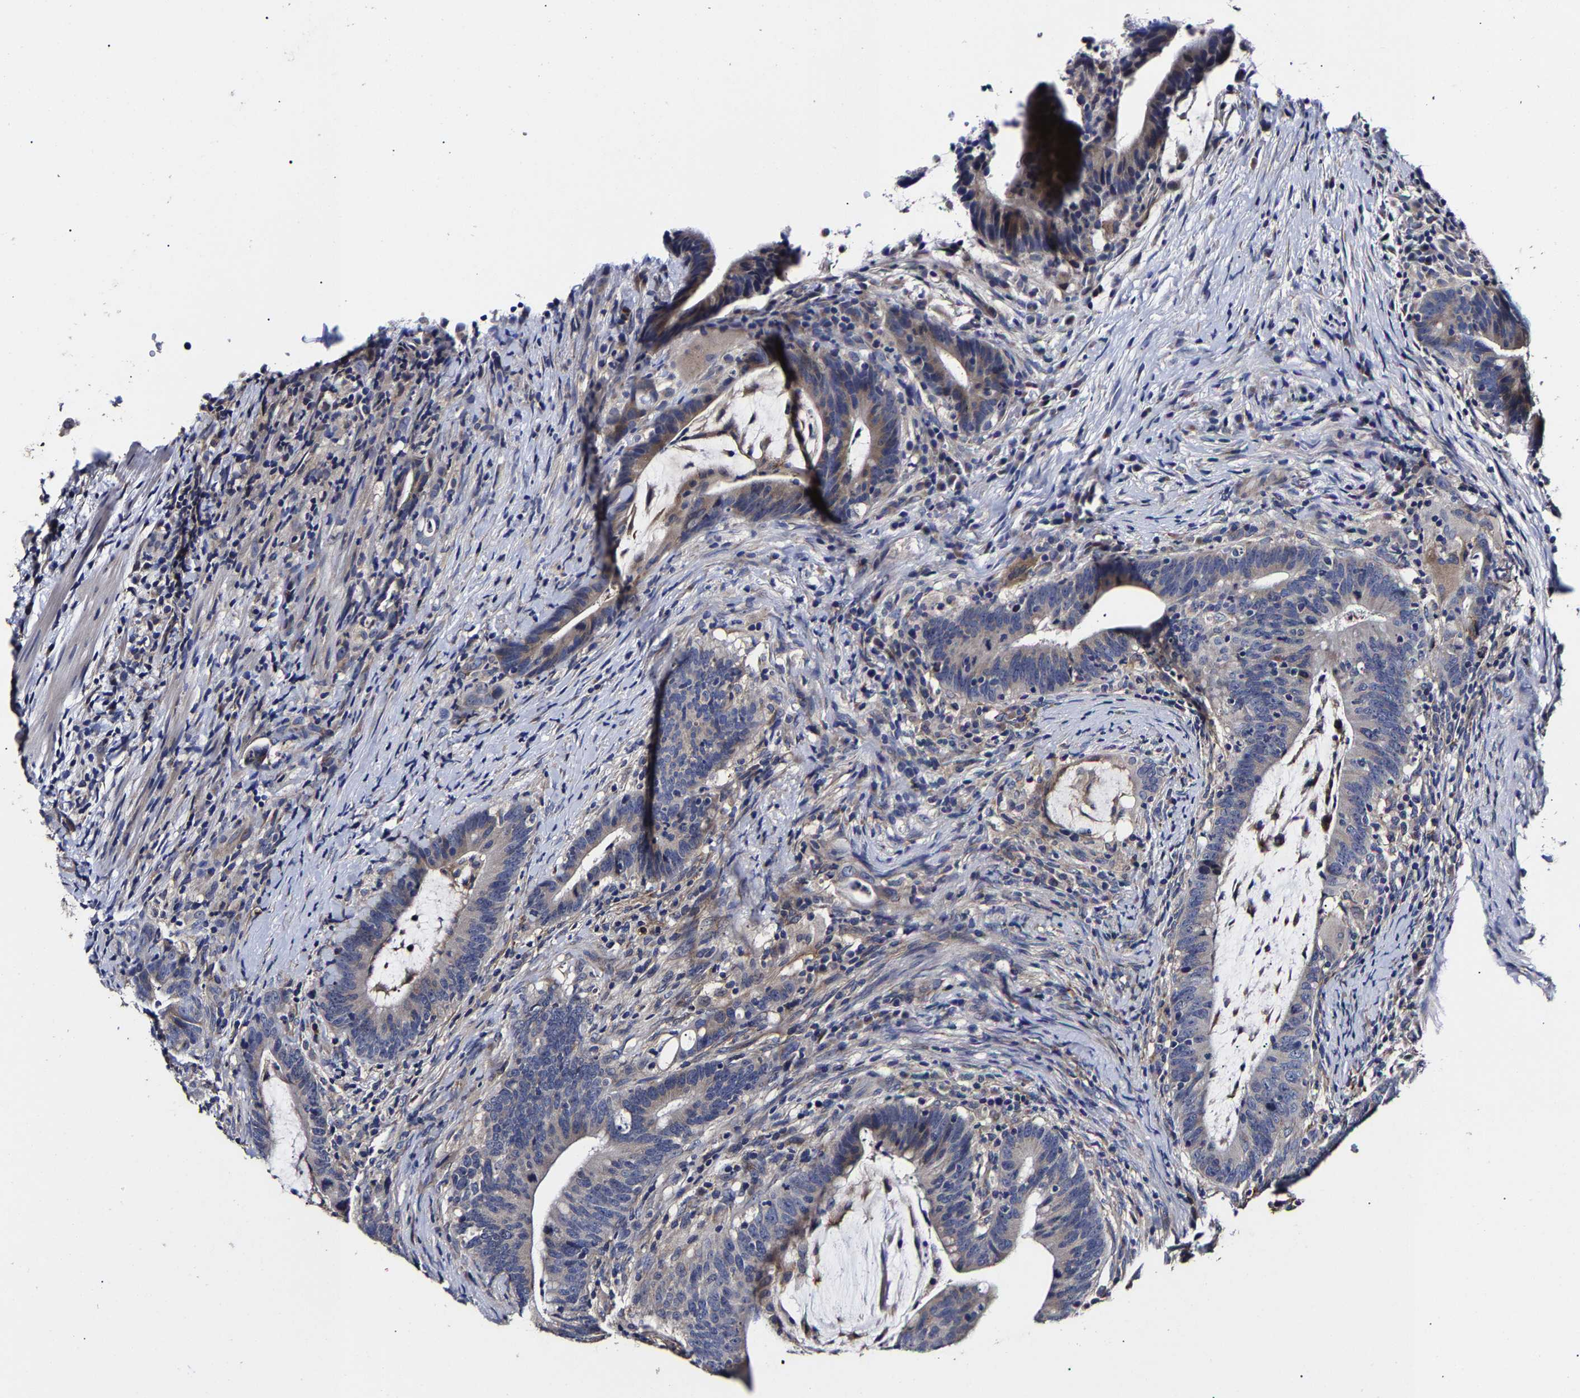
{"staining": {"intensity": "moderate", "quantity": "<25%", "location": "cytoplasmic/membranous"}, "tissue": "colorectal cancer", "cell_type": "Tumor cells", "image_type": "cancer", "snomed": [{"axis": "morphology", "description": "Adenocarcinoma, NOS"}, {"axis": "topography", "description": "Colon"}], "caption": "Human colorectal cancer stained with a protein marker displays moderate staining in tumor cells.", "gene": "AASS", "patient": {"sex": "female", "age": 66}}